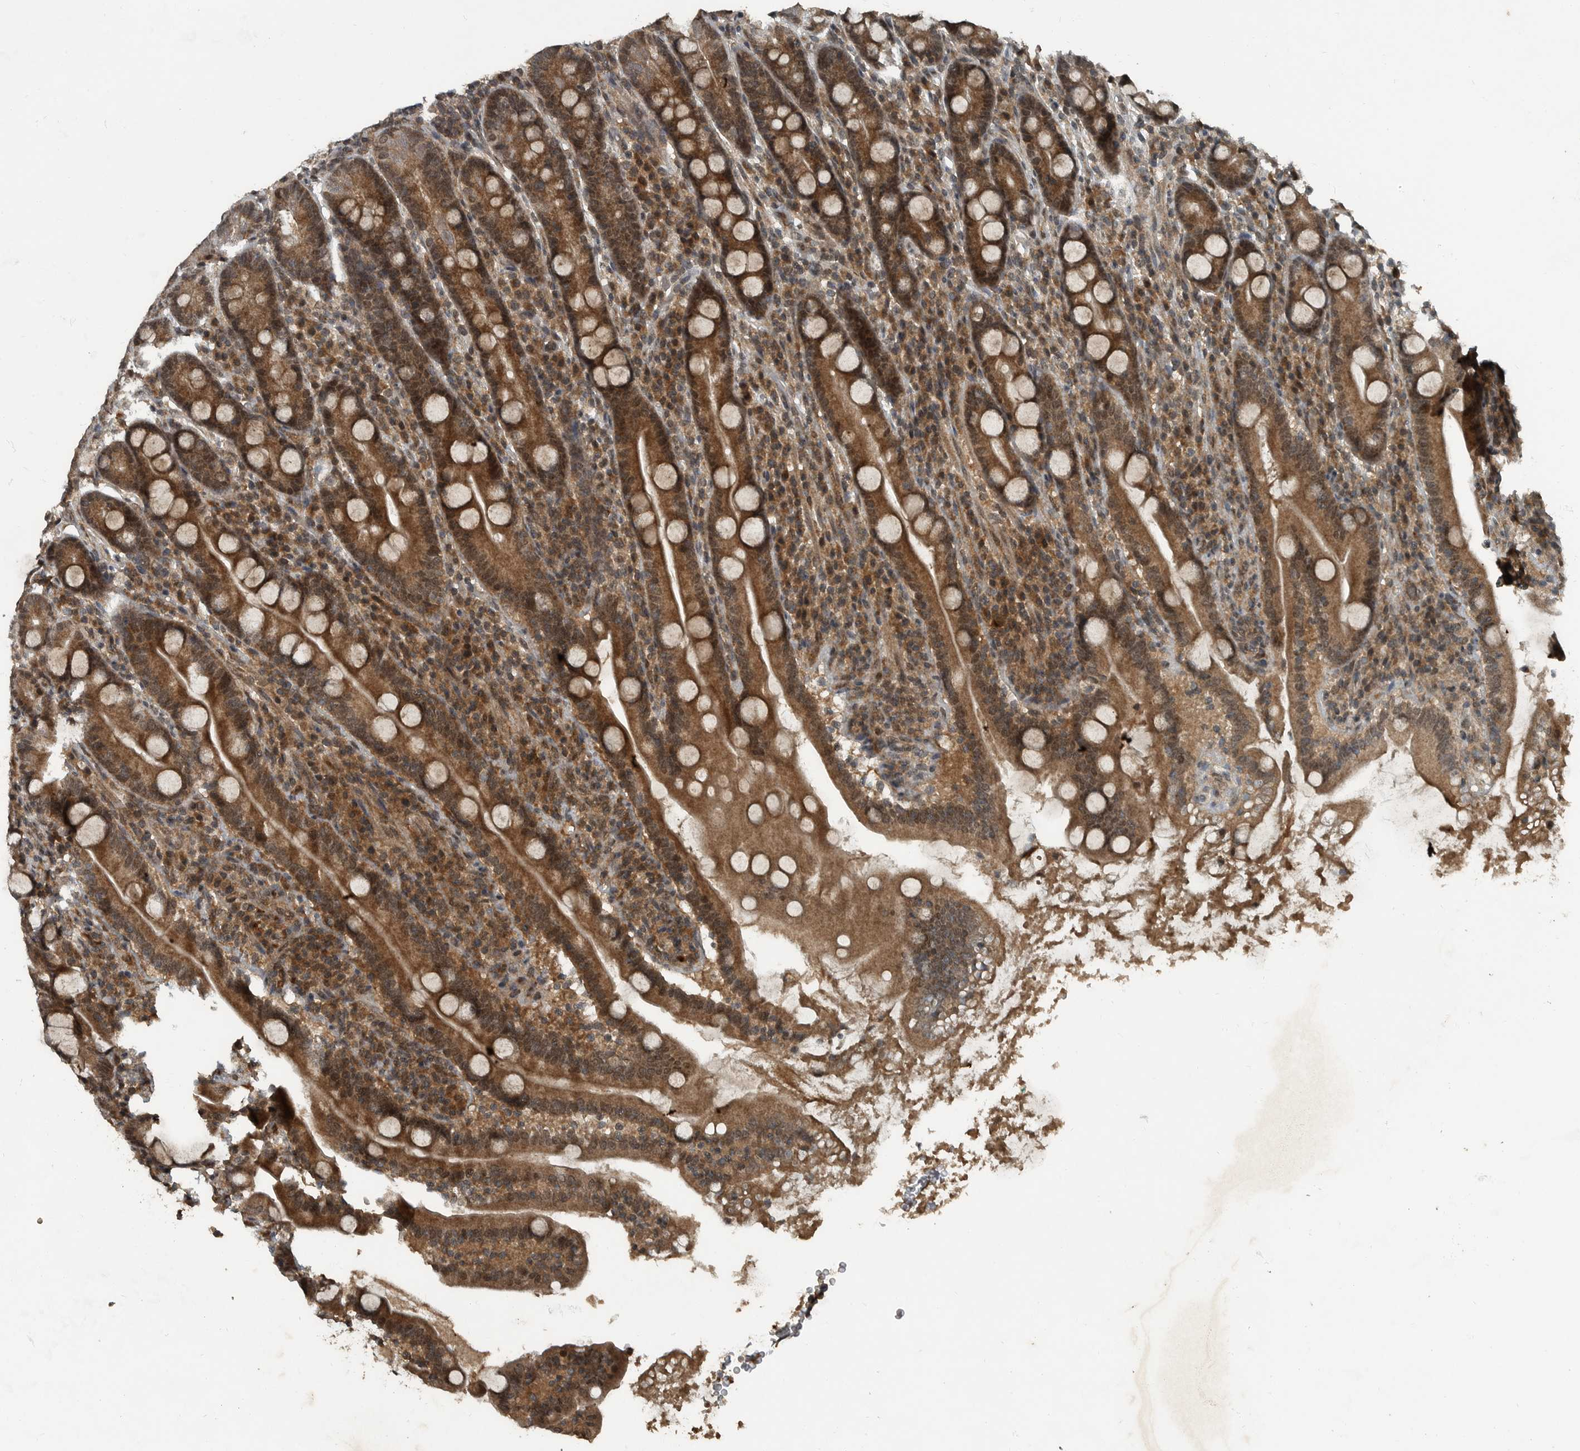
{"staining": {"intensity": "moderate", "quantity": ">75%", "location": "cytoplasmic/membranous,nuclear"}, "tissue": "duodenum", "cell_type": "Glandular cells", "image_type": "normal", "snomed": [{"axis": "morphology", "description": "Normal tissue, NOS"}, {"axis": "topography", "description": "Duodenum"}], "caption": "Glandular cells demonstrate moderate cytoplasmic/membranous,nuclear expression in approximately >75% of cells in unremarkable duodenum. The staining is performed using DAB (3,3'-diaminobenzidine) brown chromogen to label protein expression. The nuclei are counter-stained blue using hematoxylin.", "gene": "FOXO1", "patient": {"sex": "male", "age": 35}}